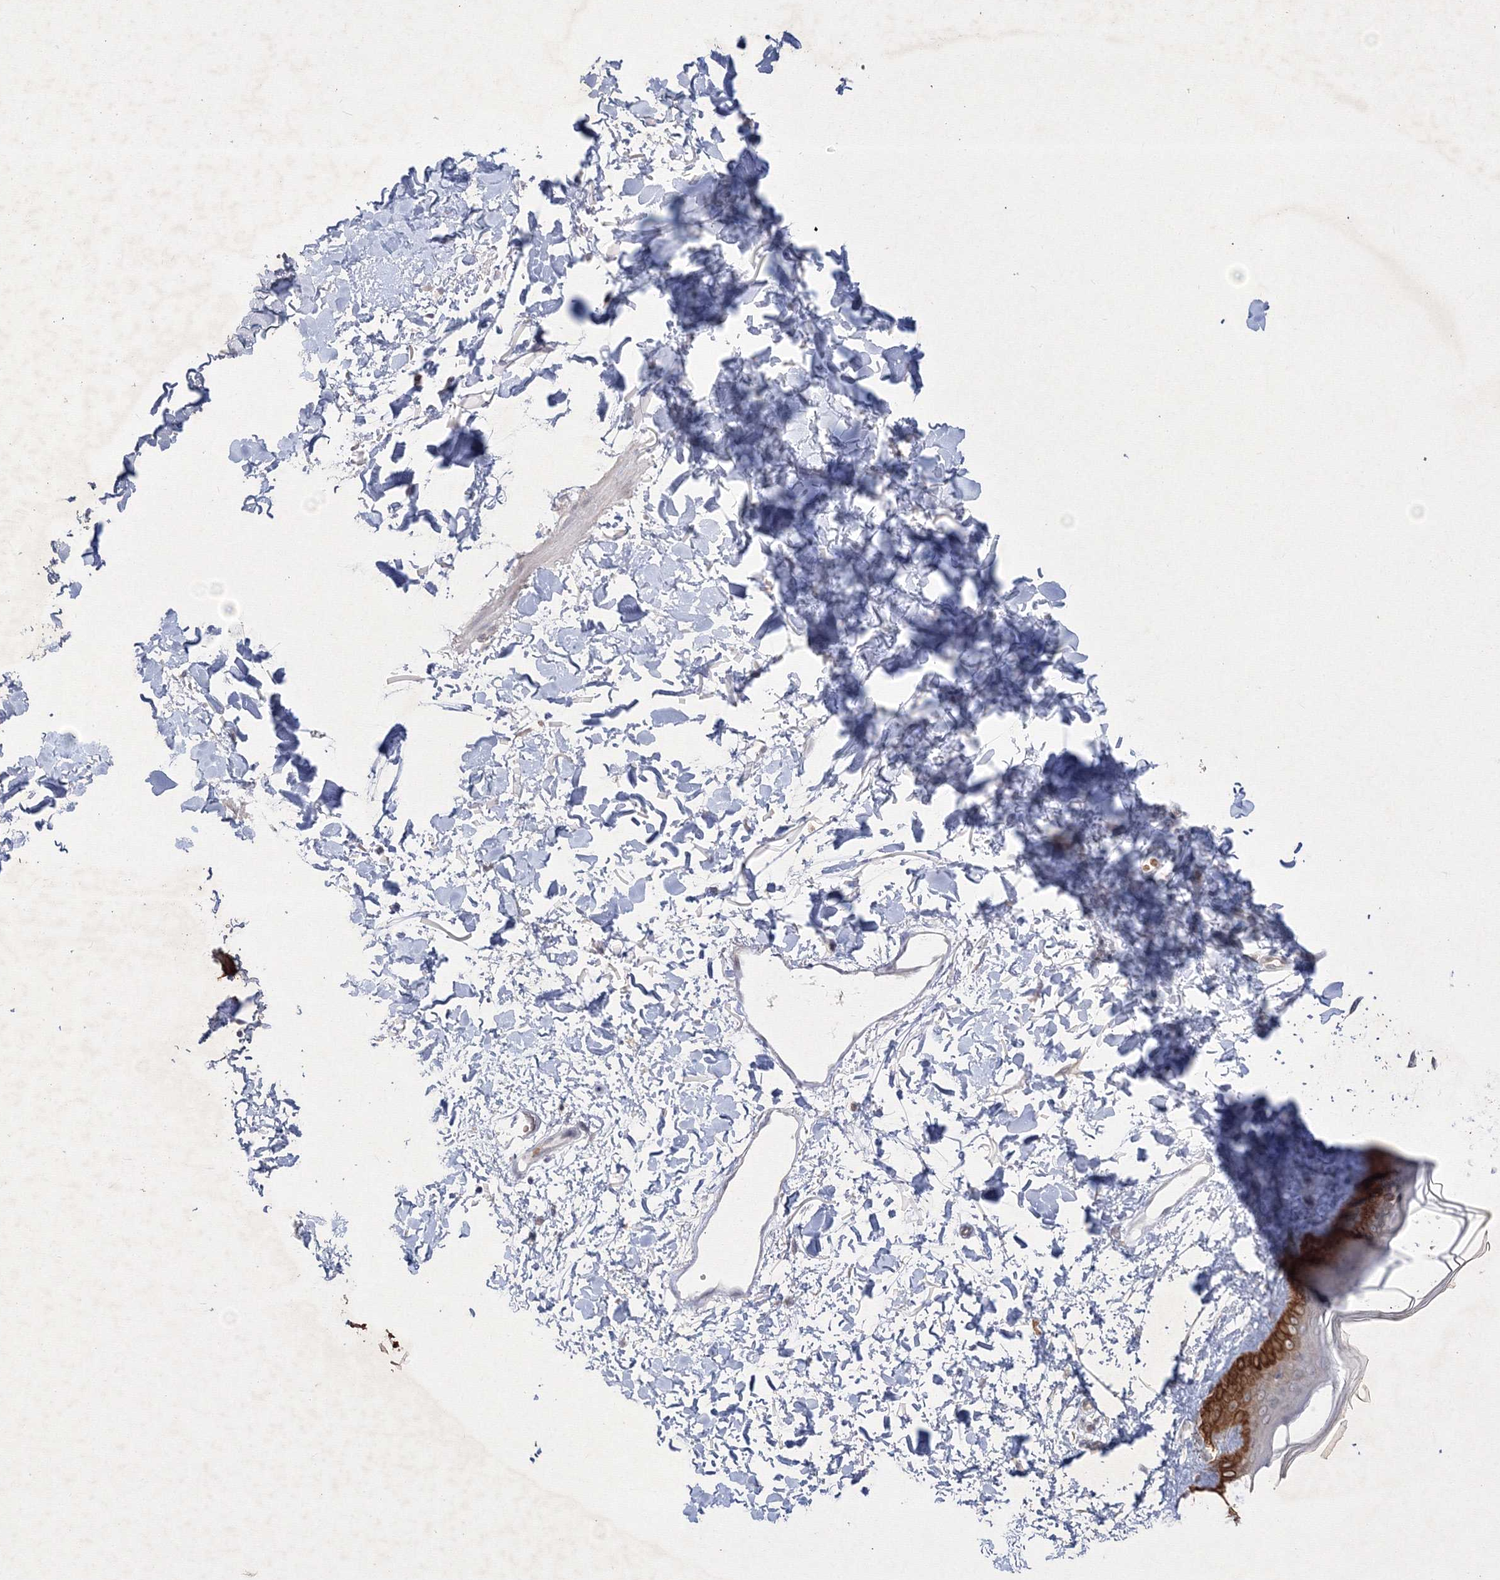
{"staining": {"intensity": "negative", "quantity": "none", "location": "none"}, "tissue": "skin", "cell_type": "Fibroblasts", "image_type": "normal", "snomed": [{"axis": "morphology", "description": "Normal tissue, NOS"}, {"axis": "topography", "description": "Skin"}], "caption": "The image exhibits no staining of fibroblasts in normal skin. (IHC, brightfield microscopy, high magnification).", "gene": "NXPE3", "patient": {"sex": "female", "age": 58}}